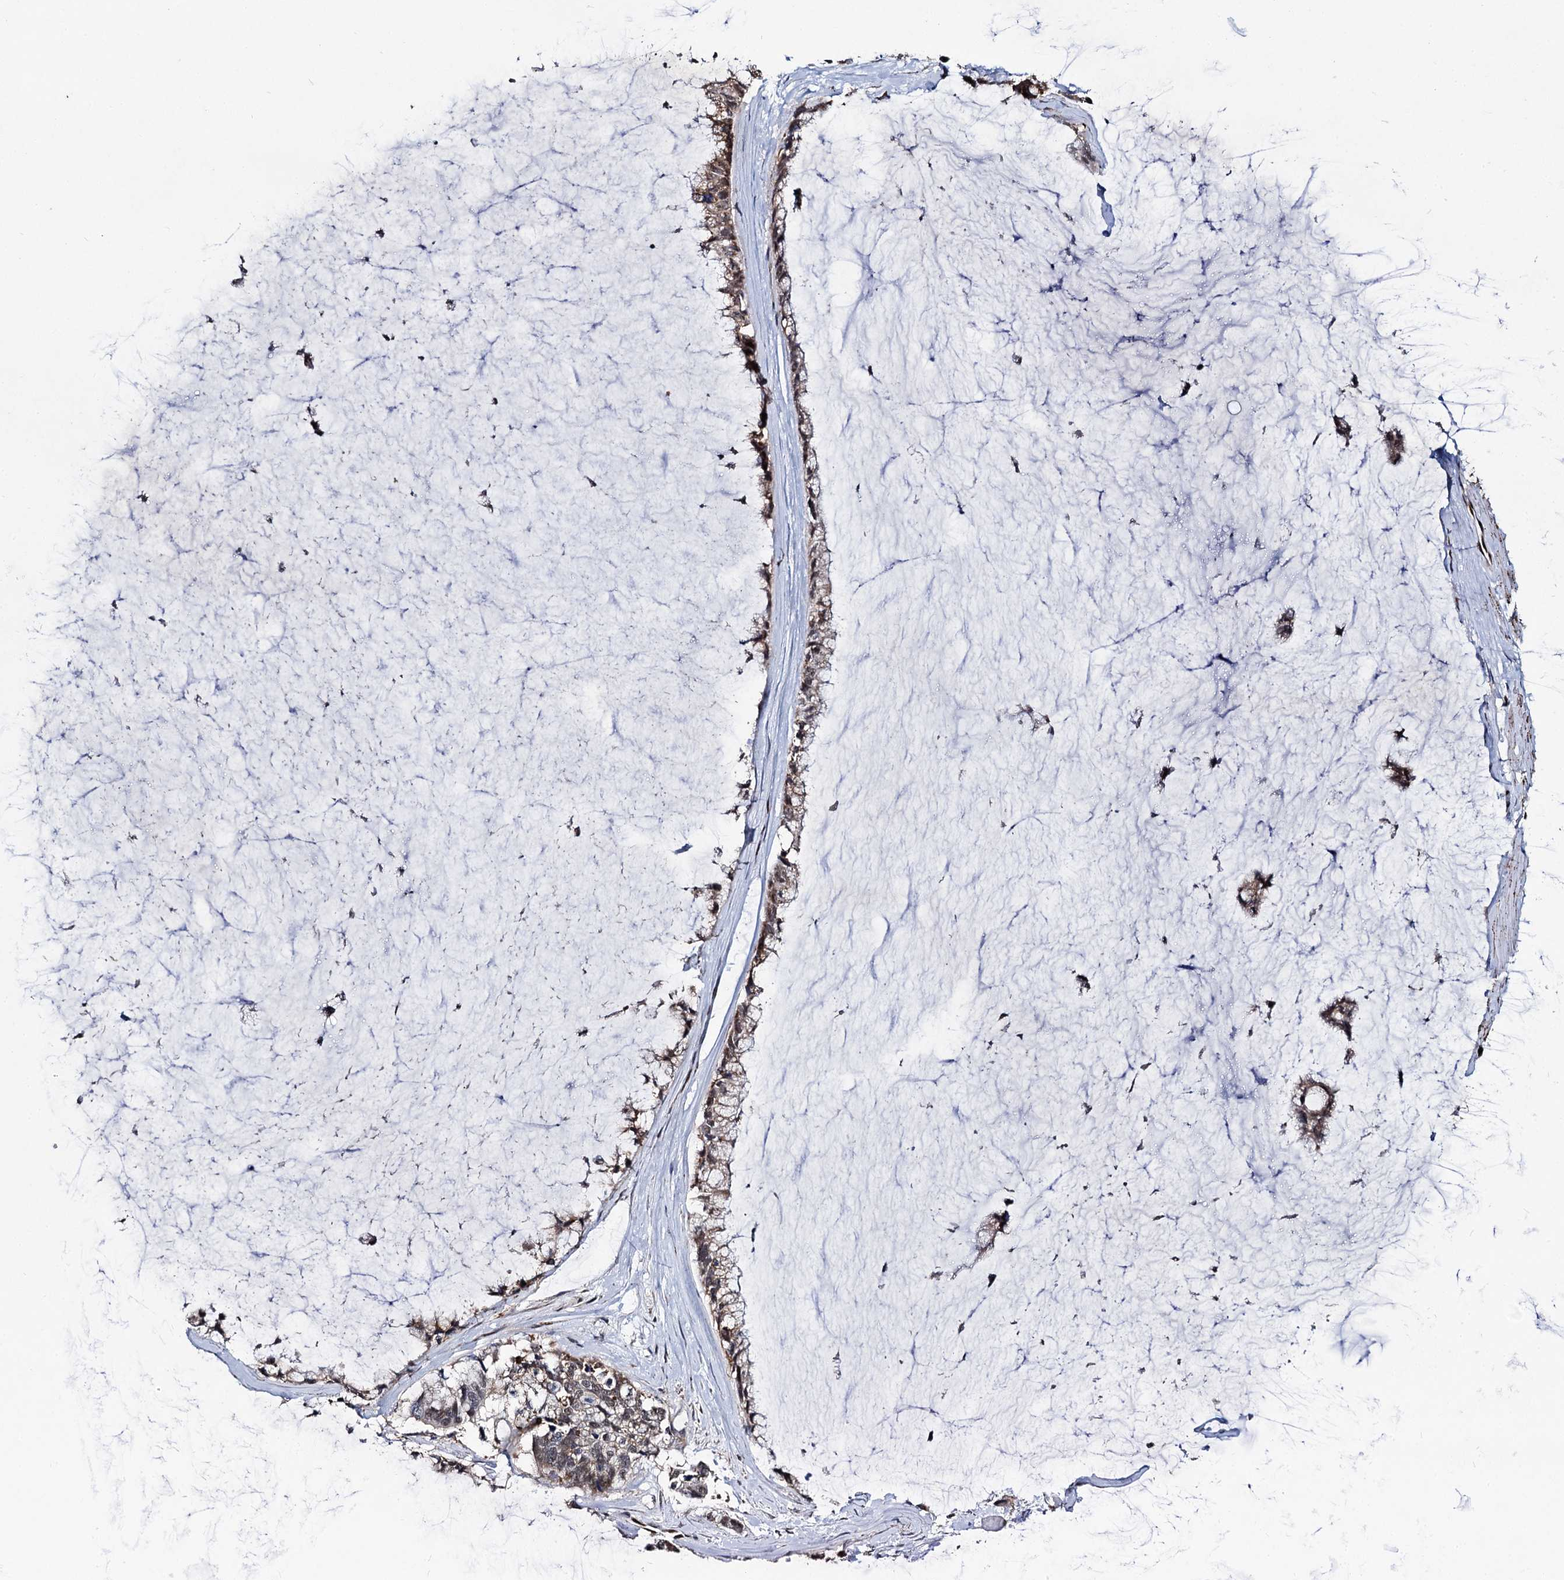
{"staining": {"intensity": "moderate", "quantity": ">75%", "location": "cytoplasmic/membranous,nuclear"}, "tissue": "ovarian cancer", "cell_type": "Tumor cells", "image_type": "cancer", "snomed": [{"axis": "morphology", "description": "Cystadenocarcinoma, mucinous, NOS"}, {"axis": "topography", "description": "Ovary"}], "caption": "Ovarian cancer stained with DAB immunohistochemistry shows medium levels of moderate cytoplasmic/membranous and nuclear staining in approximately >75% of tumor cells.", "gene": "RPUSD4", "patient": {"sex": "female", "age": 39}}